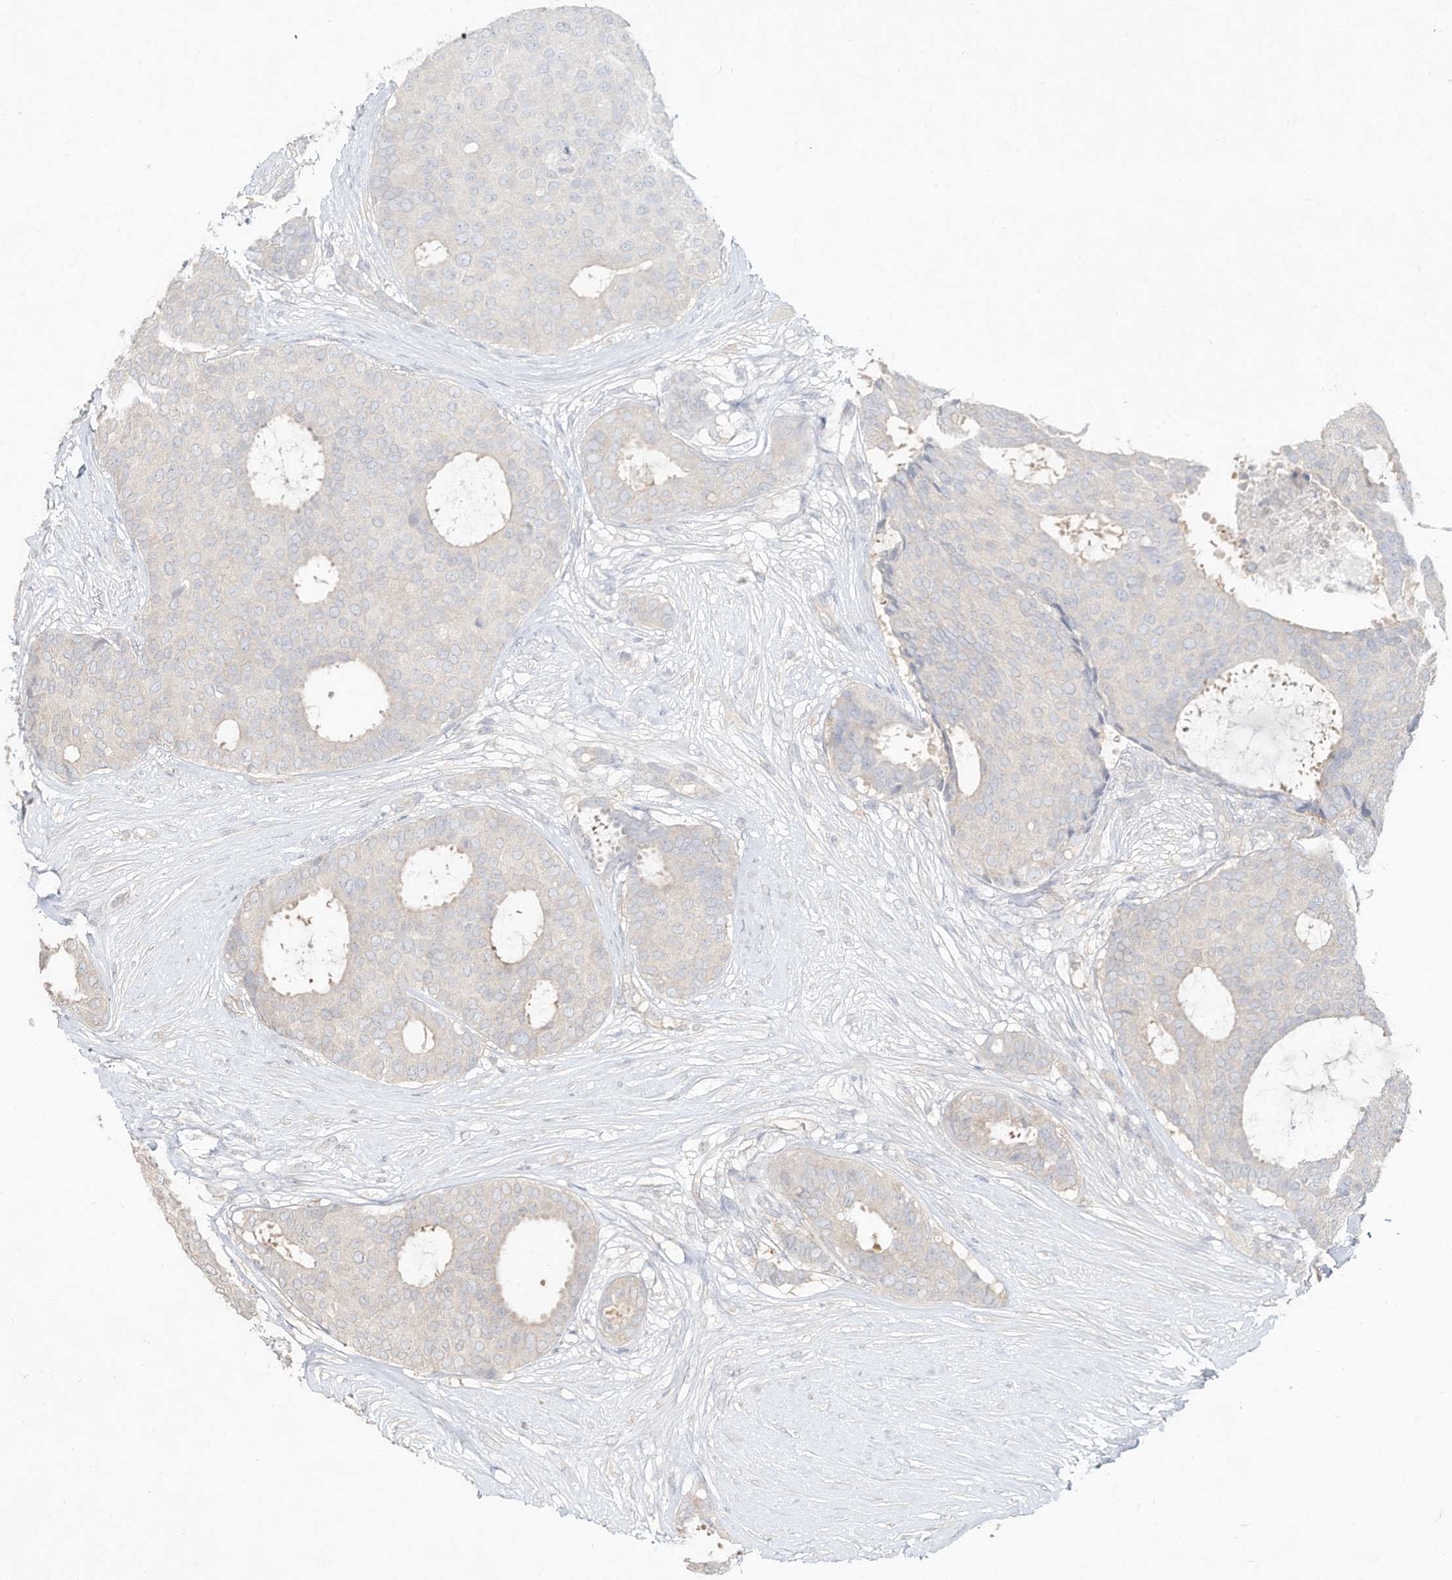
{"staining": {"intensity": "negative", "quantity": "none", "location": "none"}, "tissue": "breast cancer", "cell_type": "Tumor cells", "image_type": "cancer", "snomed": [{"axis": "morphology", "description": "Duct carcinoma"}, {"axis": "topography", "description": "Breast"}], "caption": "There is no significant expression in tumor cells of breast cancer.", "gene": "DYNC1I2", "patient": {"sex": "female", "age": 75}}